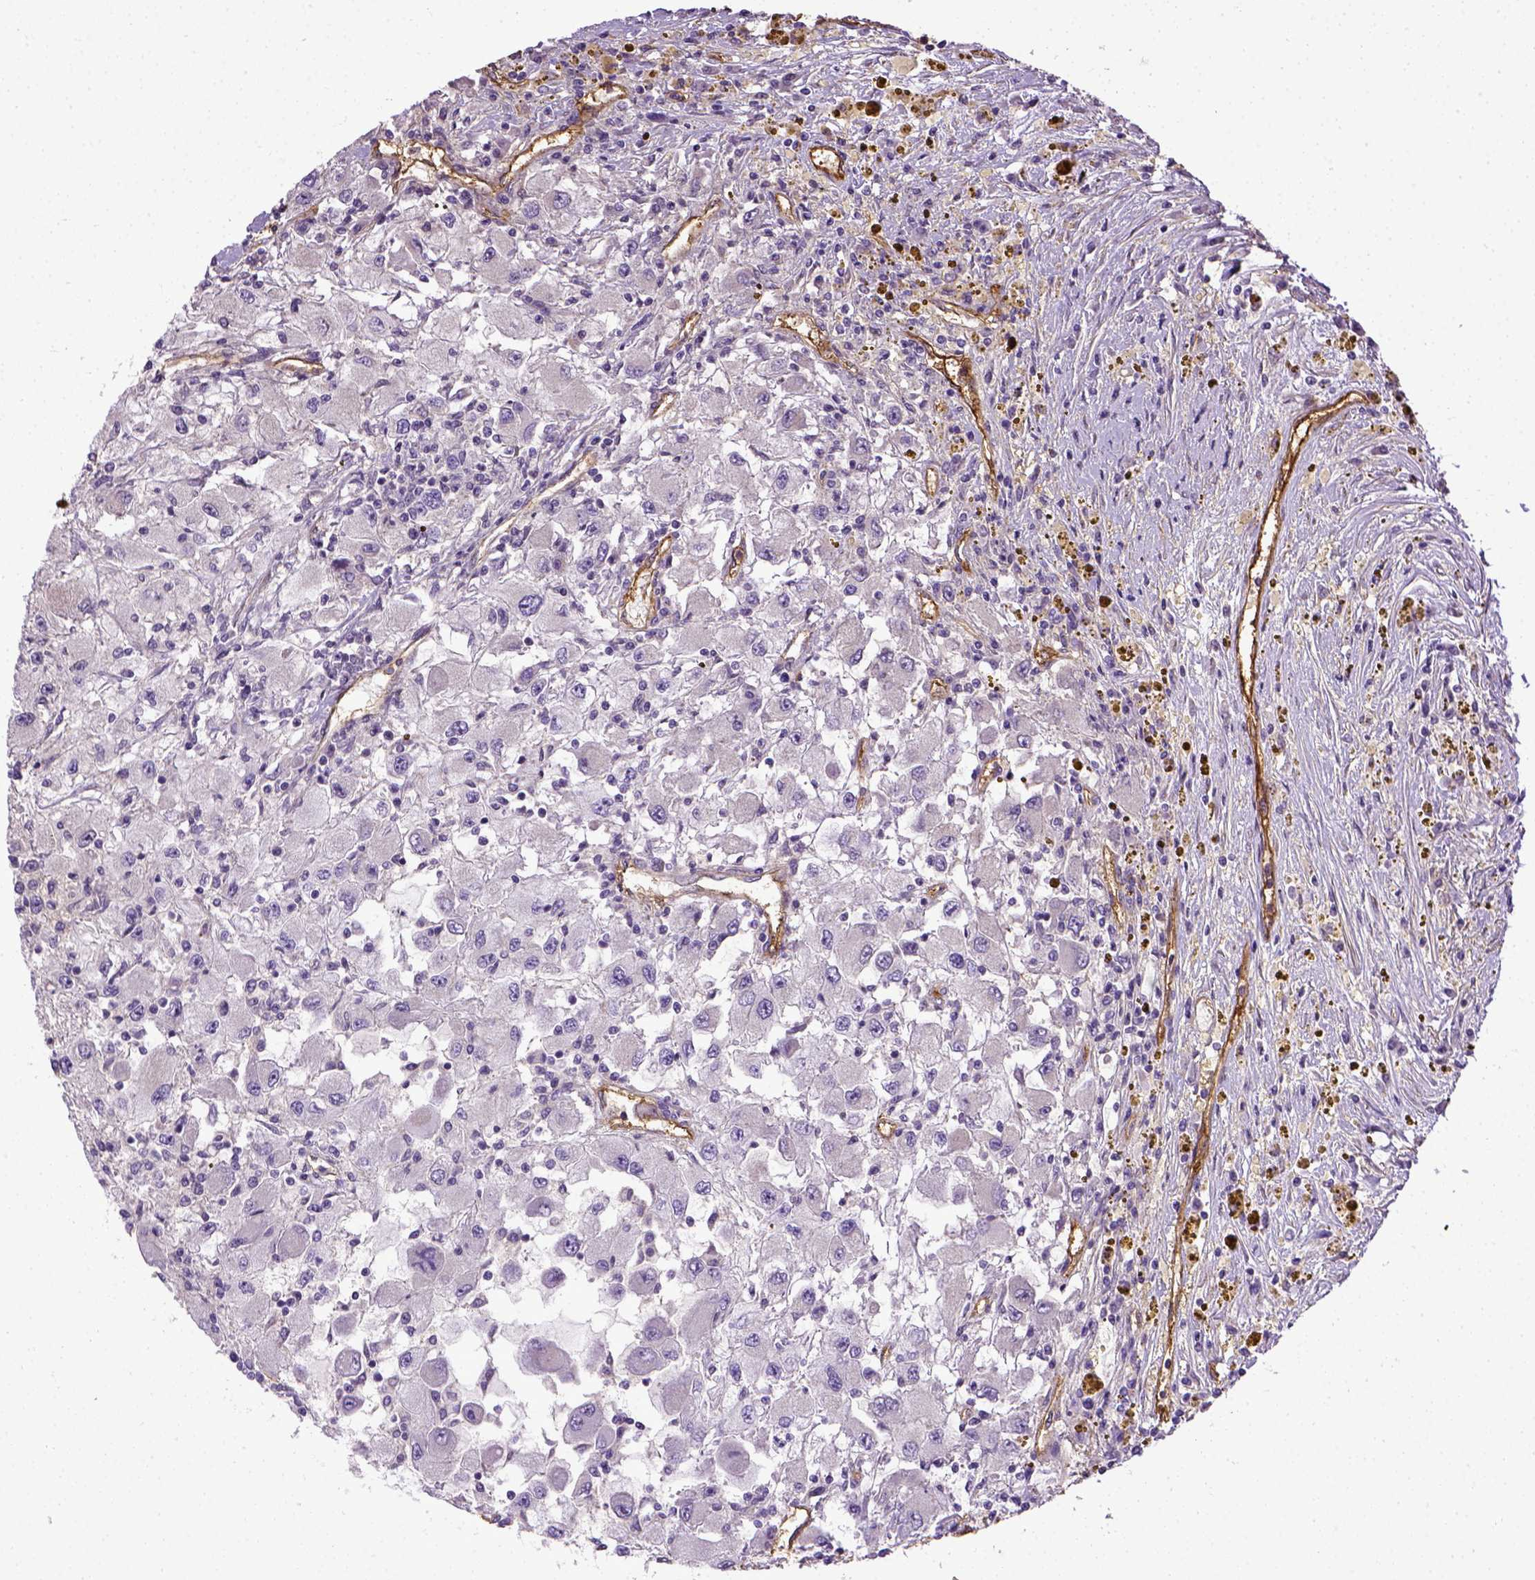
{"staining": {"intensity": "negative", "quantity": "none", "location": "none"}, "tissue": "renal cancer", "cell_type": "Tumor cells", "image_type": "cancer", "snomed": [{"axis": "morphology", "description": "Adenocarcinoma, NOS"}, {"axis": "topography", "description": "Kidney"}], "caption": "IHC micrograph of neoplastic tissue: human renal adenocarcinoma stained with DAB (3,3'-diaminobenzidine) exhibits no significant protein positivity in tumor cells.", "gene": "ENG", "patient": {"sex": "female", "age": 67}}